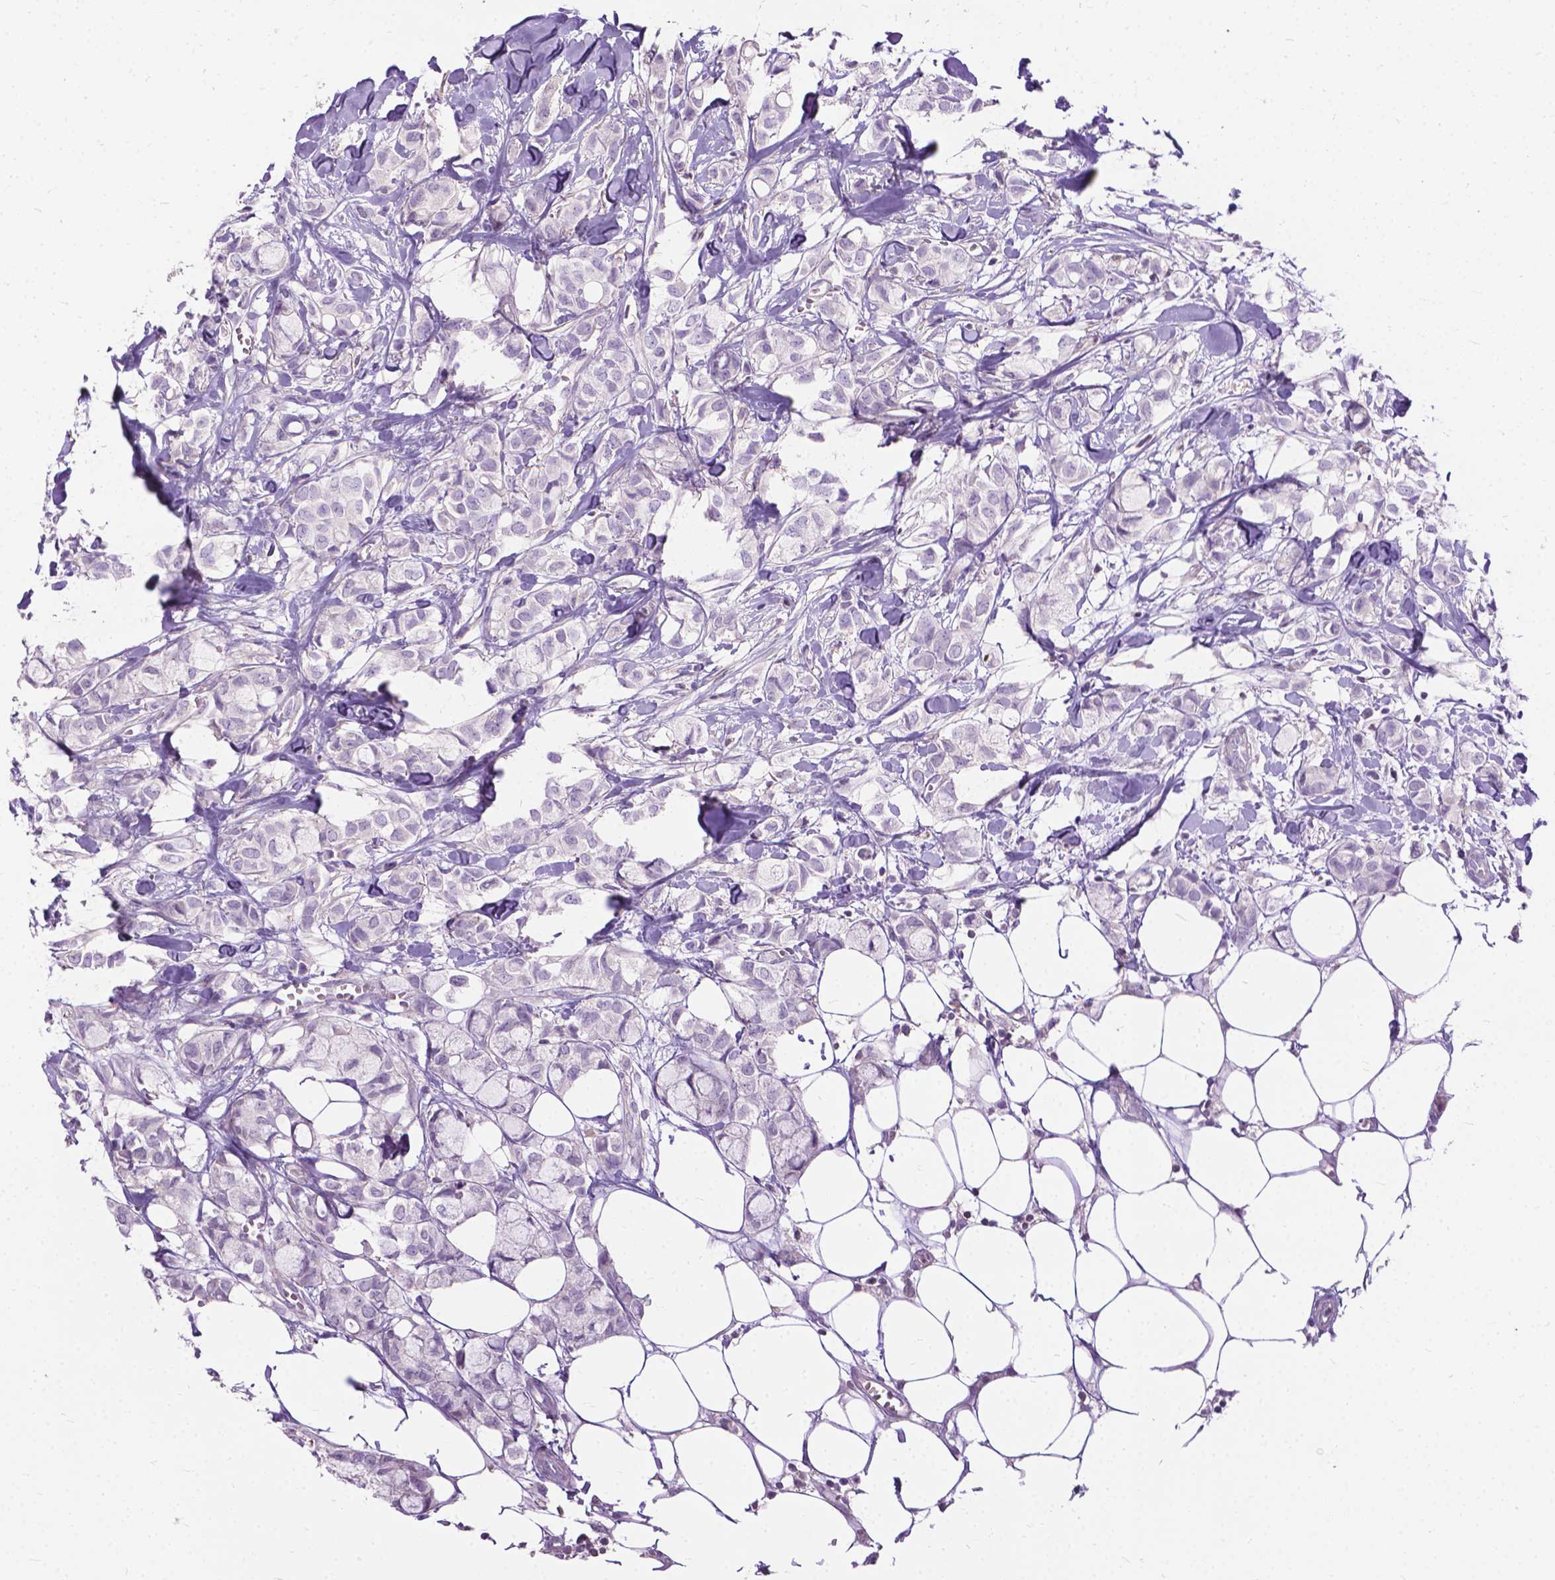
{"staining": {"intensity": "negative", "quantity": "none", "location": "none"}, "tissue": "breast cancer", "cell_type": "Tumor cells", "image_type": "cancer", "snomed": [{"axis": "morphology", "description": "Duct carcinoma"}, {"axis": "topography", "description": "Breast"}], "caption": "Immunohistochemistry (IHC) of invasive ductal carcinoma (breast) reveals no expression in tumor cells.", "gene": "JAK3", "patient": {"sex": "female", "age": 85}}